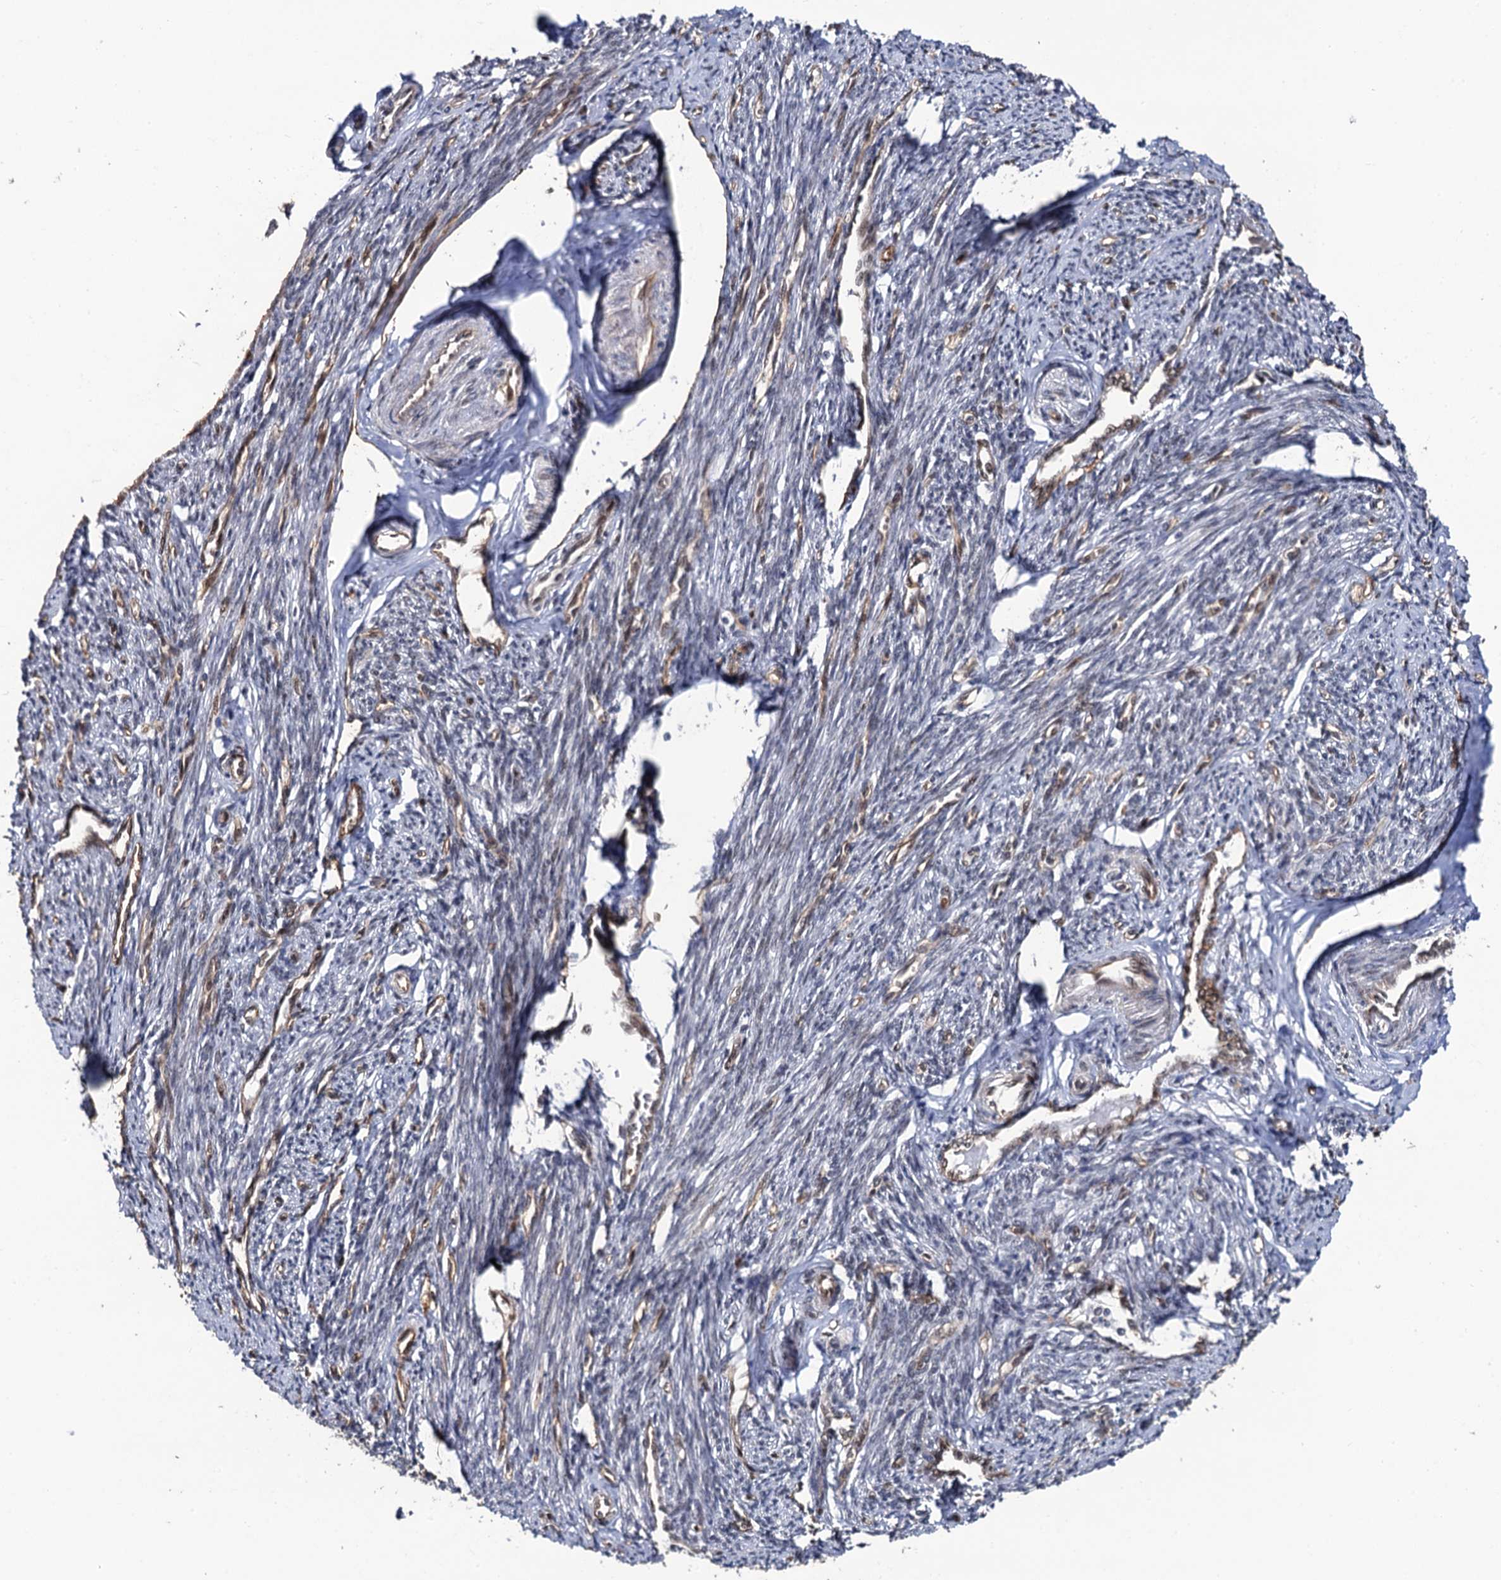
{"staining": {"intensity": "moderate", "quantity": "25%-75%", "location": "cytoplasmic/membranous,nuclear"}, "tissue": "smooth muscle", "cell_type": "Smooth muscle cells", "image_type": "normal", "snomed": [{"axis": "morphology", "description": "Normal tissue, NOS"}, {"axis": "topography", "description": "Smooth muscle"}, {"axis": "topography", "description": "Uterus"}], "caption": "Immunohistochemical staining of unremarkable smooth muscle demonstrates medium levels of moderate cytoplasmic/membranous,nuclear staining in about 25%-75% of smooth muscle cells. (Stains: DAB (3,3'-diaminobenzidine) in brown, nuclei in blue, Microscopy: brightfield microscopy at high magnification).", "gene": "LRRC63", "patient": {"sex": "female", "age": 59}}